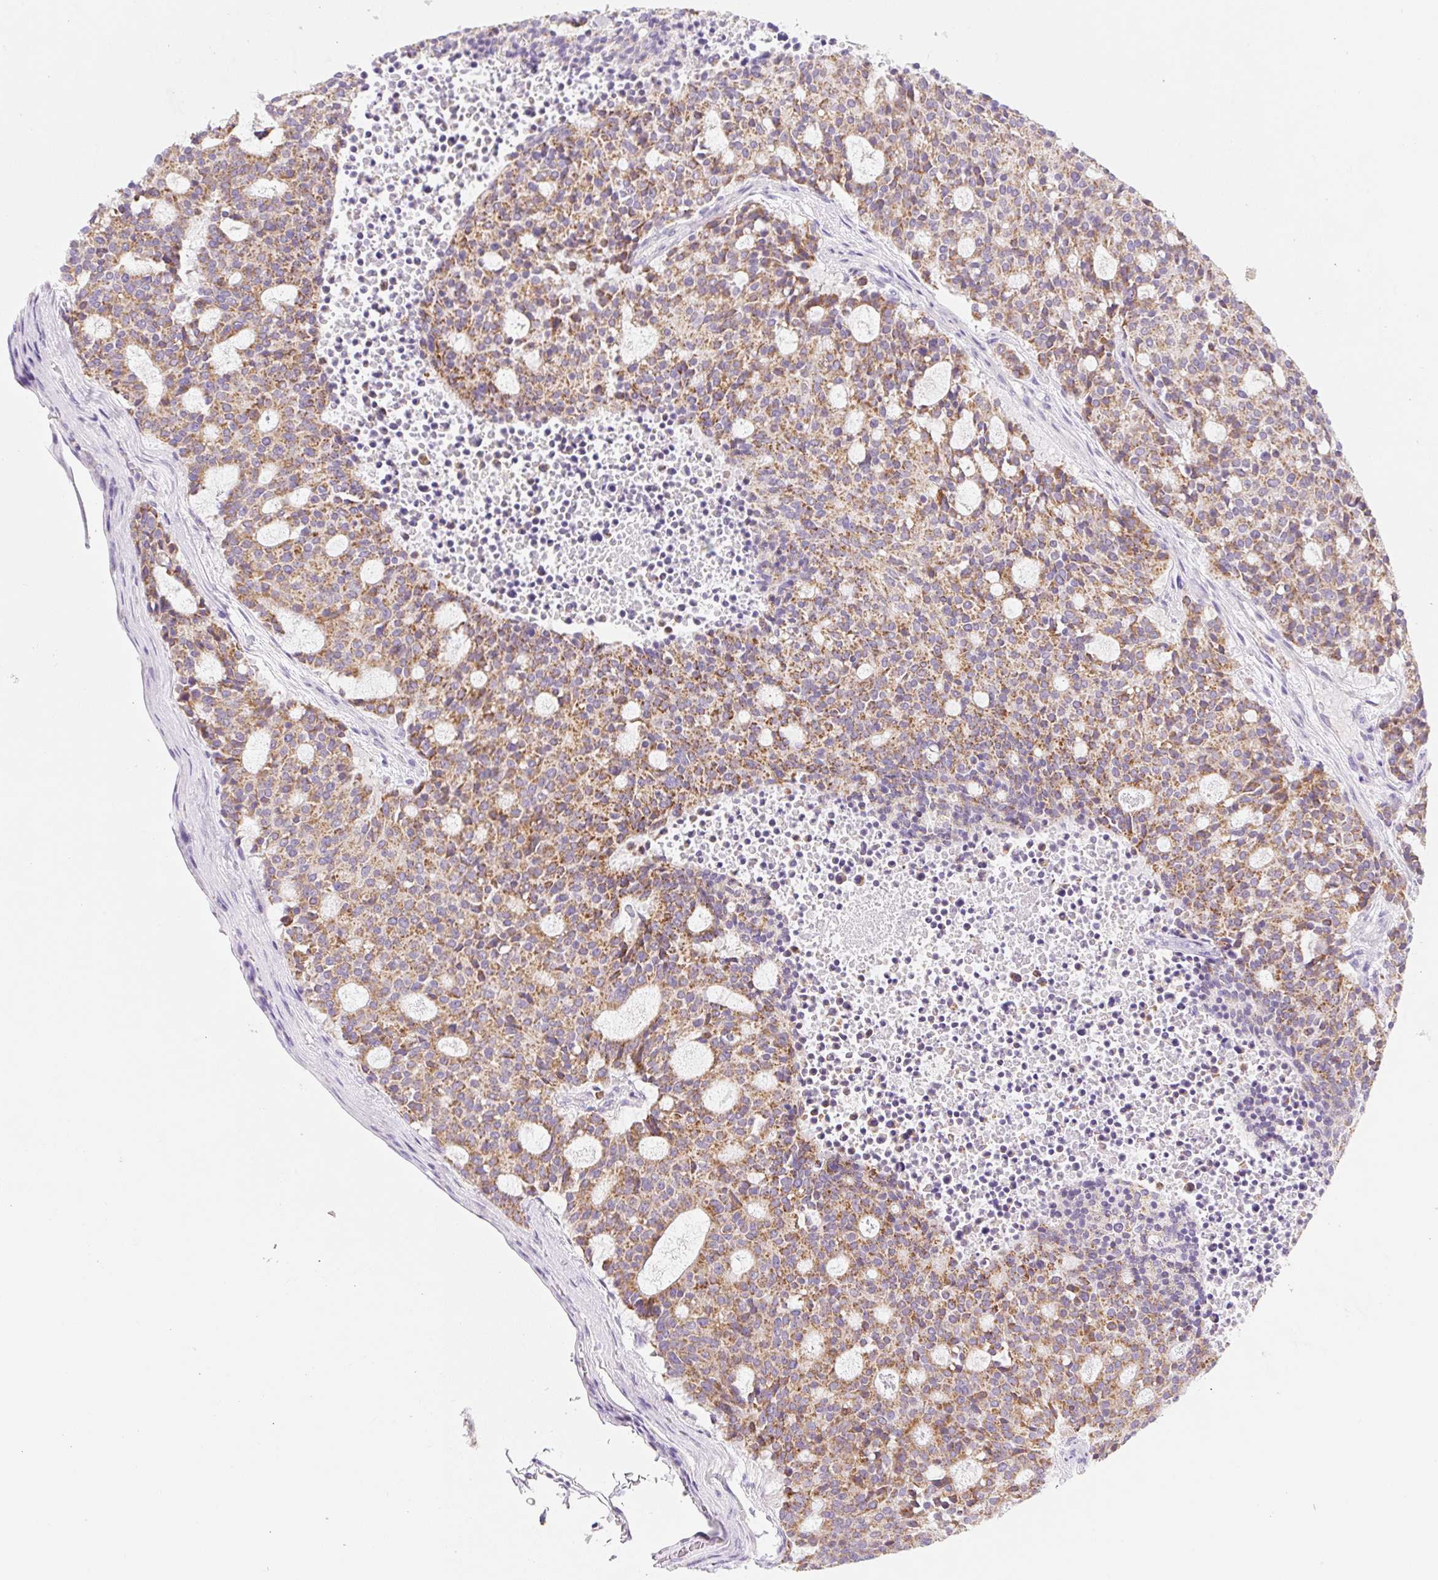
{"staining": {"intensity": "moderate", "quantity": ">75%", "location": "cytoplasmic/membranous"}, "tissue": "carcinoid", "cell_type": "Tumor cells", "image_type": "cancer", "snomed": [{"axis": "morphology", "description": "Carcinoid, malignant, NOS"}, {"axis": "topography", "description": "Pancreas"}], "caption": "A high-resolution photomicrograph shows IHC staining of carcinoid, which demonstrates moderate cytoplasmic/membranous expression in approximately >75% of tumor cells.", "gene": "FOCAD", "patient": {"sex": "female", "age": 54}}